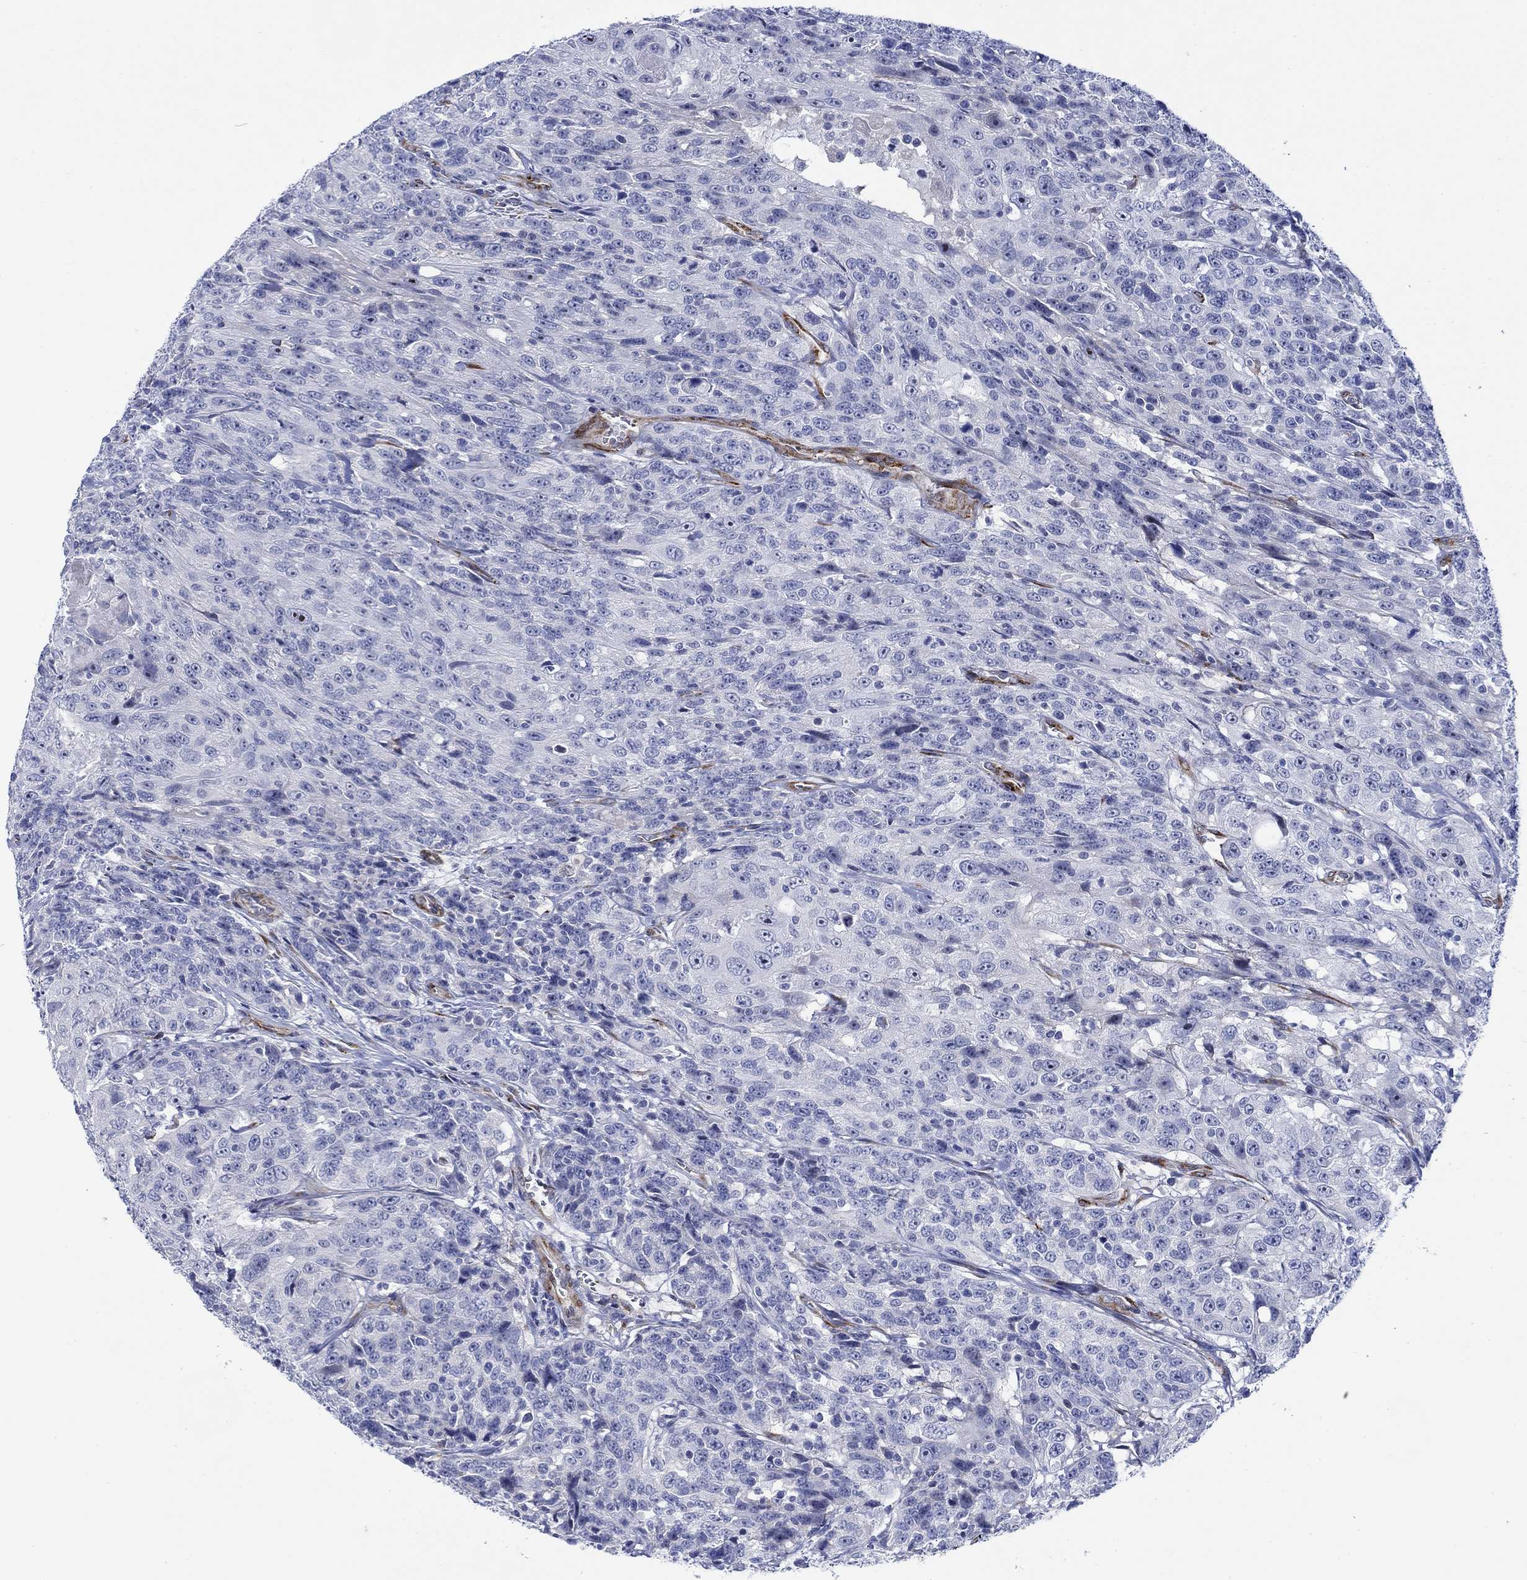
{"staining": {"intensity": "negative", "quantity": "none", "location": "none"}, "tissue": "urothelial cancer", "cell_type": "Tumor cells", "image_type": "cancer", "snomed": [{"axis": "morphology", "description": "Urothelial carcinoma, NOS"}, {"axis": "morphology", "description": "Urothelial carcinoma, High grade"}, {"axis": "topography", "description": "Urinary bladder"}], "caption": "This is a image of immunohistochemistry staining of urothelial cancer, which shows no expression in tumor cells.", "gene": "KSR2", "patient": {"sex": "female", "age": 73}}